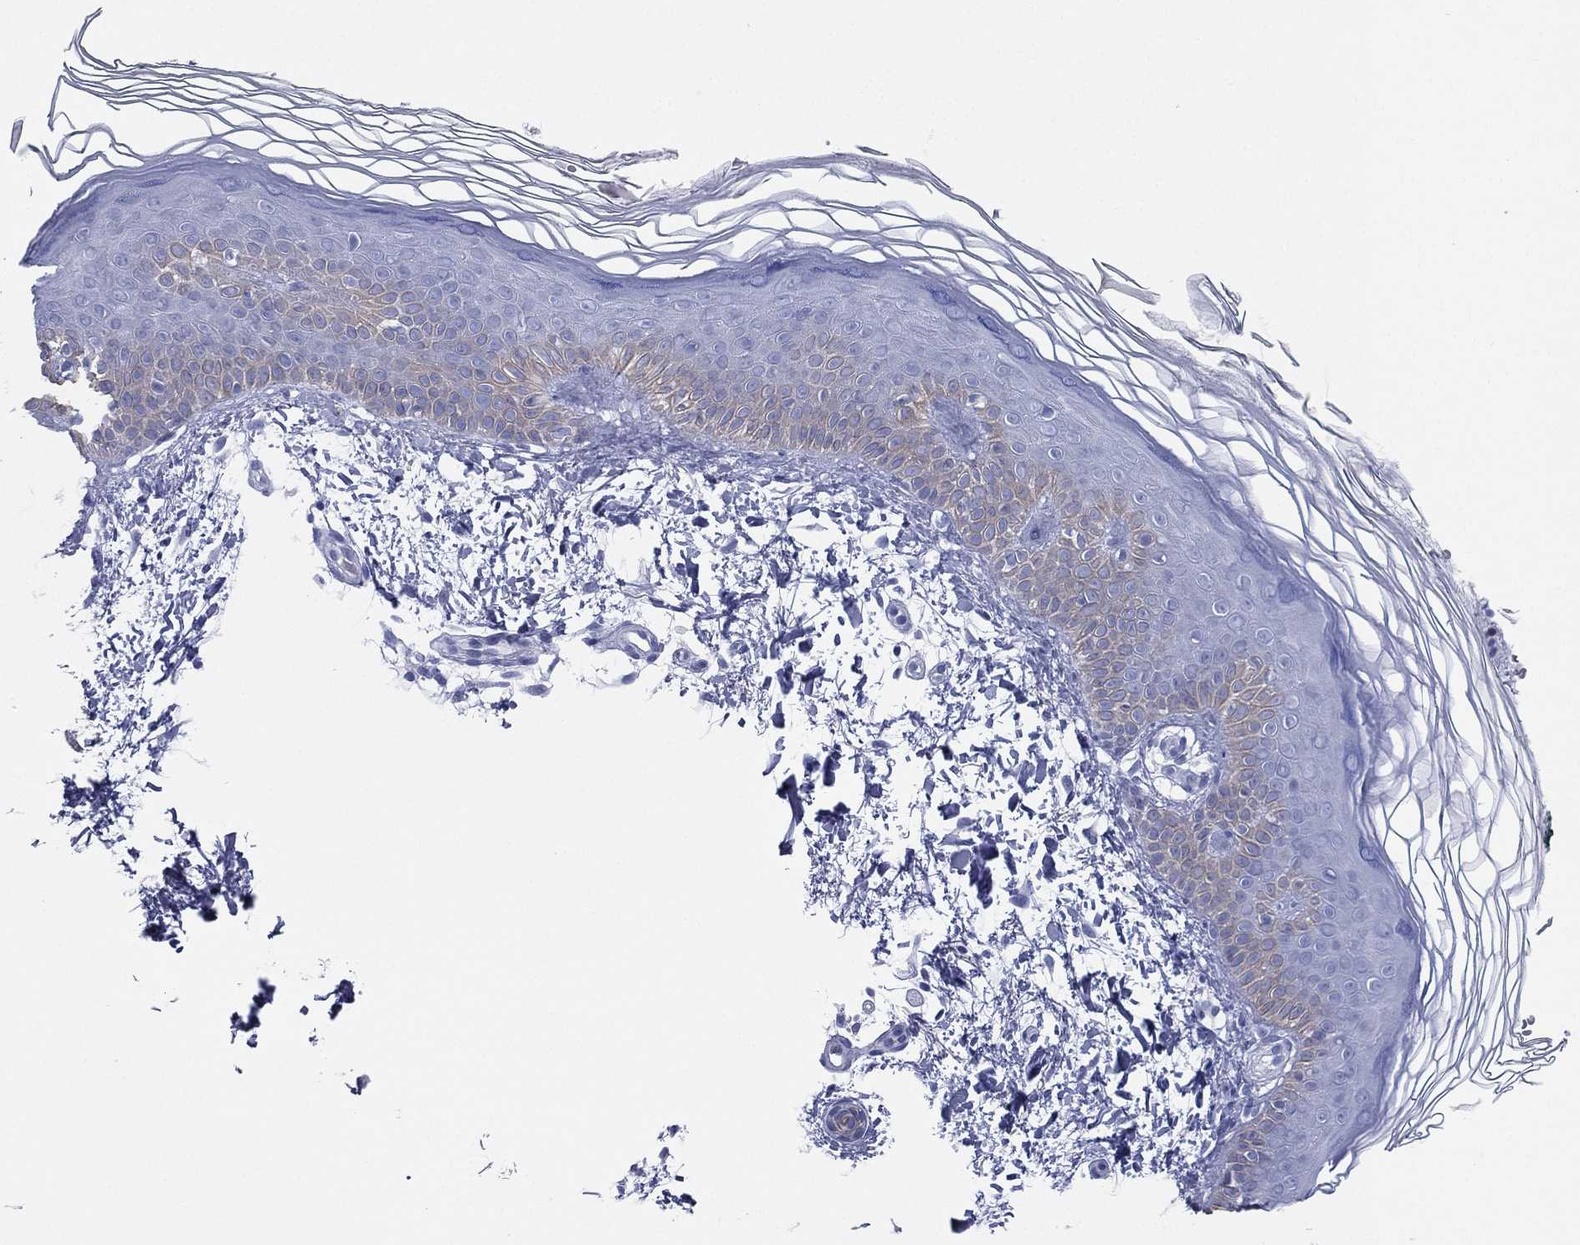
{"staining": {"intensity": "negative", "quantity": "none", "location": "none"}, "tissue": "skin", "cell_type": "Fibroblasts", "image_type": "normal", "snomed": [{"axis": "morphology", "description": "Normal tissue, NOS"}, {"axis": "topography", "description": "Skin"}], "caption": "Fibroblasts are negative for brown protein staining in benign skin. Brightfield microscopy of IHC stained with DAB (brown) and hematoxylin (blue), captured at high magnification.", "gene": "CD79A", "patient": {"sex": "female", "age": 62}}